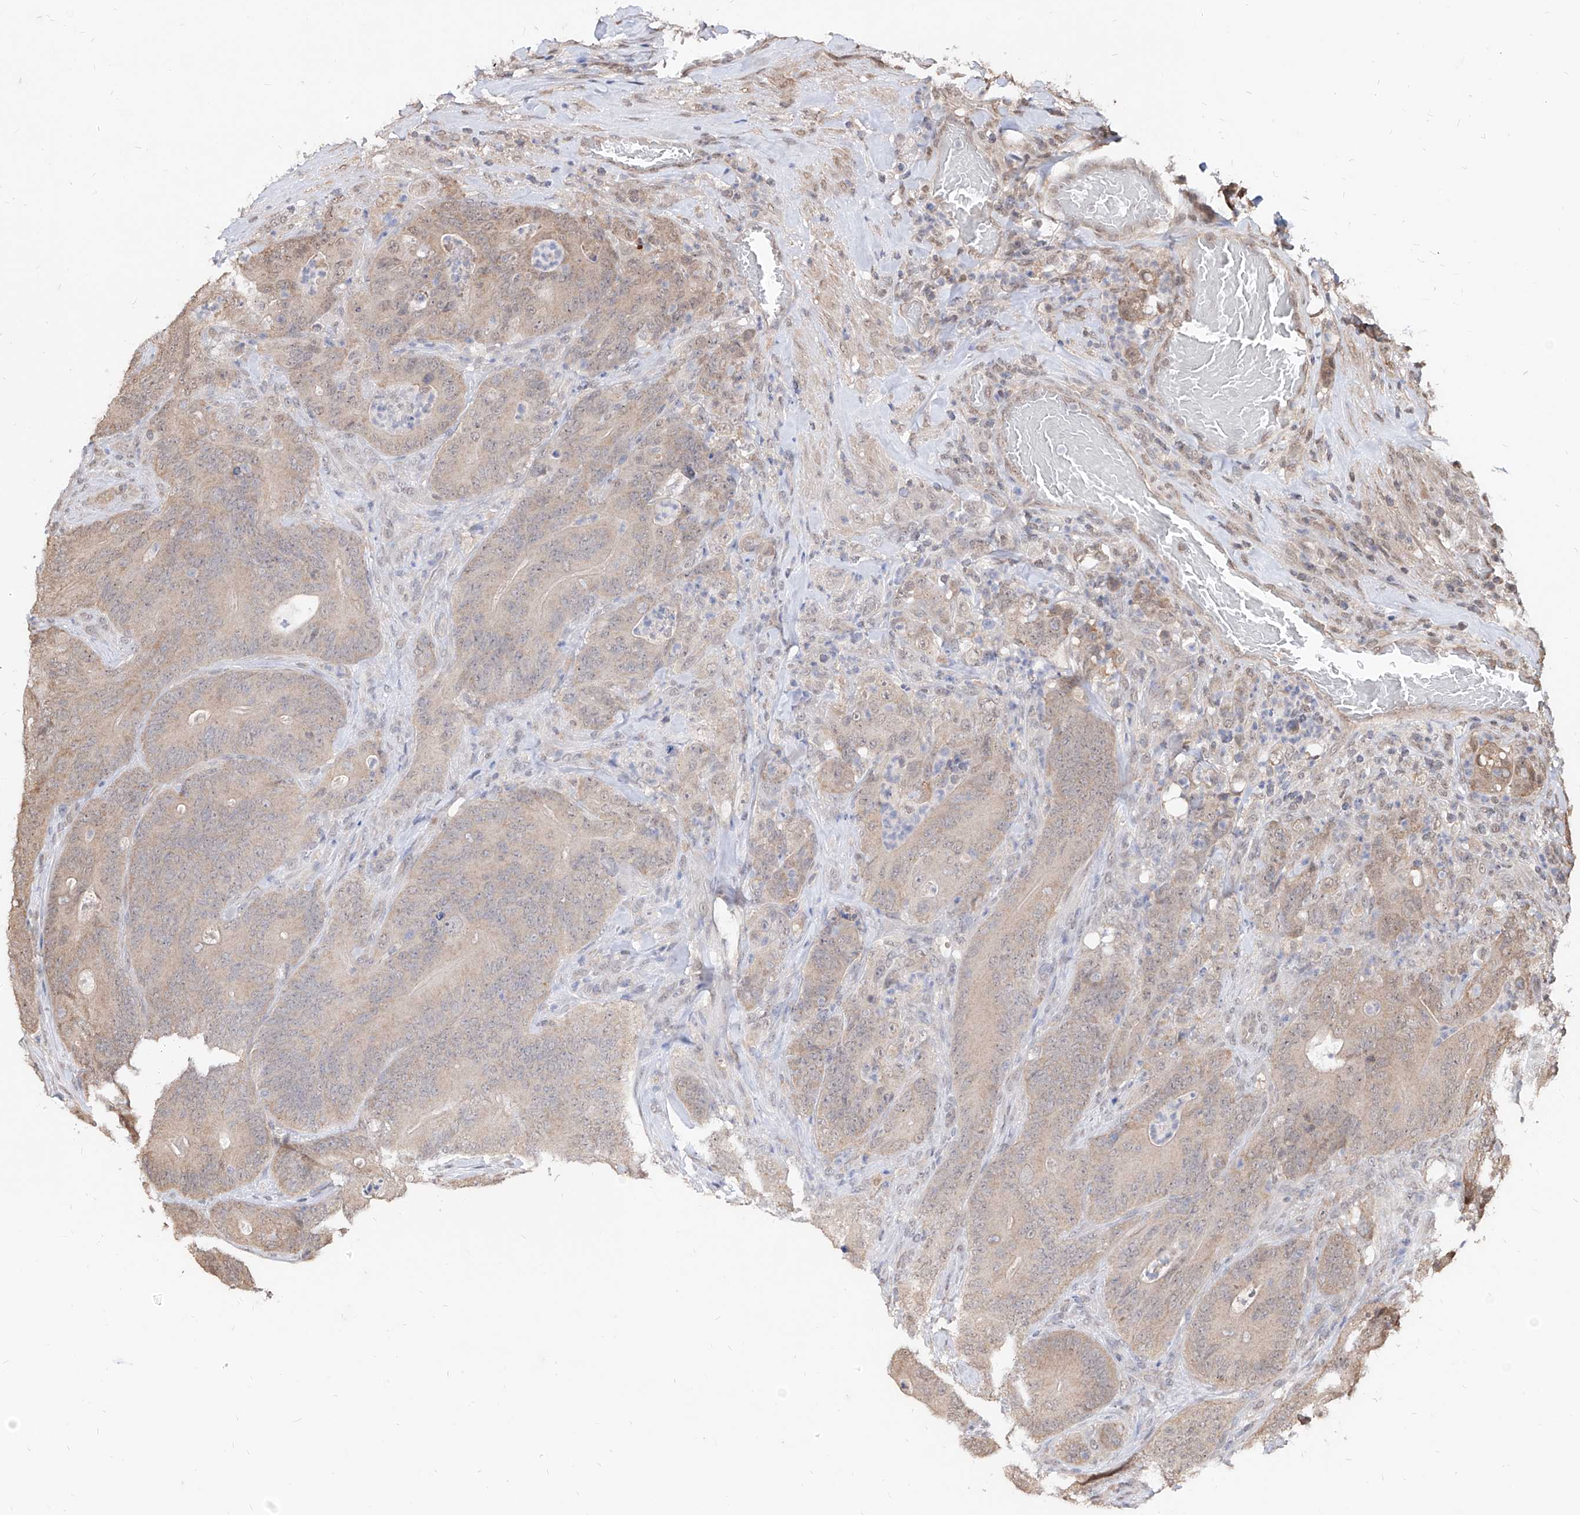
{"staining": {"intensity": "weak", "quantity": "25%-75%", "location": "cytoplasmic/membranous"}, "tissue": "colorectal cancer", "cell_type": "Tumor cells", "image_type": "cancer", "snomed": [{"axis": "morphology", "description": "Normal tissue, NOS"}, {"axis": "topography", "description": "Colon"}], "caption": "Colorectal cancer tissue demonstrates weak cytoplasmic/membranous expression in about 25%-75% of tumor cells (brown staining indicates protein expression, while blue staining denotes nuclei).", "gene": "C8orf82", "patient": {"sex": "female", "age": 82}}